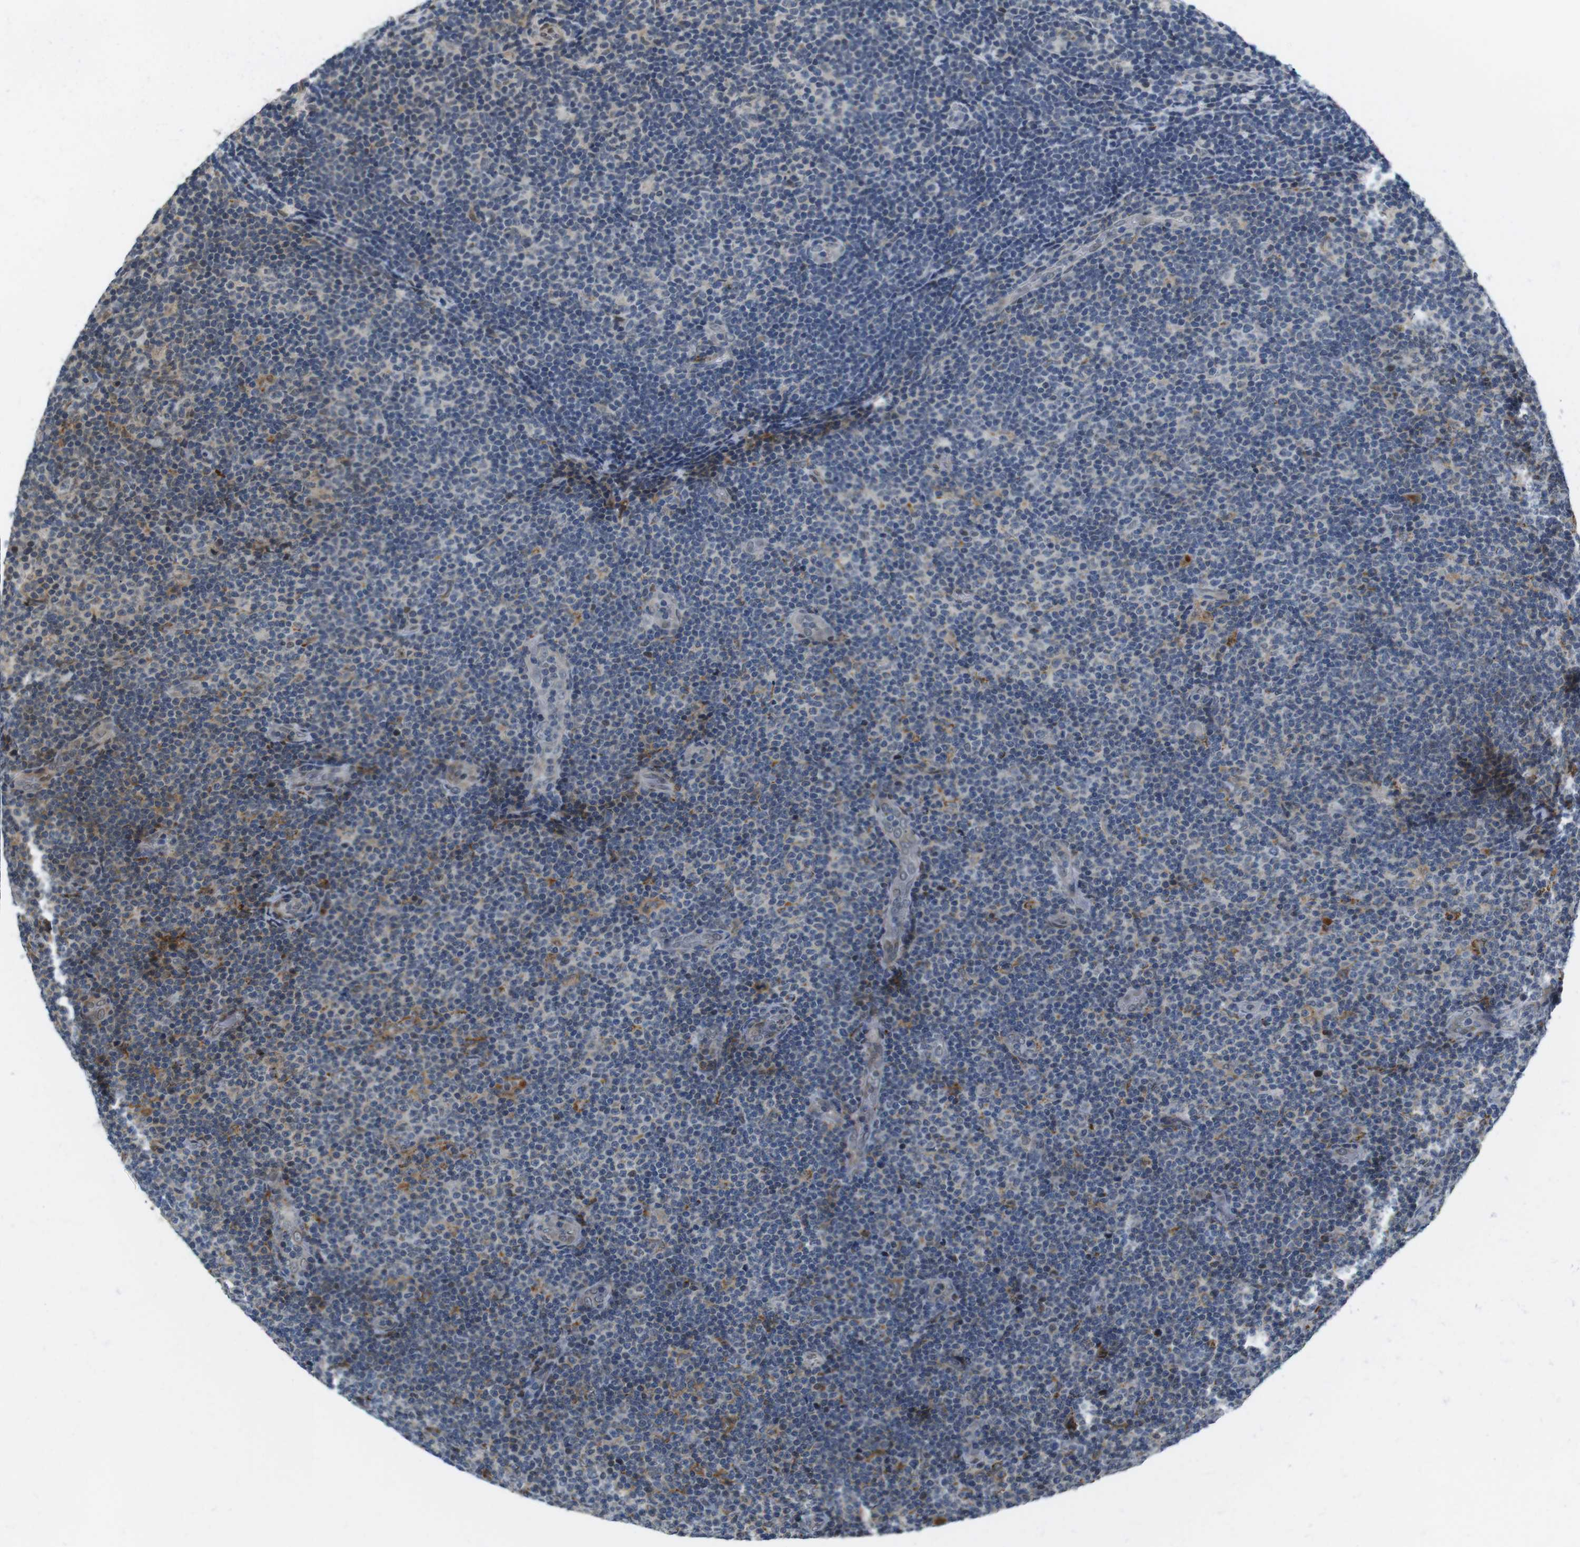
{"staining": {"intensity": "weak", "quantity": "<25%", "location": "cytoplasmic/membranous"}, "tissue": "lymphoma", "cell_type": "Tumor cells", "image_type": "cancer", "snomed": [{"axis": "morphology", "description": "Malignant lymphoma, non-Hodgkin's type, Low grade"}, {"axis": "topography", "description": "Lymph node"}], "caption": "Immunohistochemical staining of lymphoma exhibits no significant expression in tumor cells.", "gene": "USP7", "patient": {"sex": "male", "age": 83}}